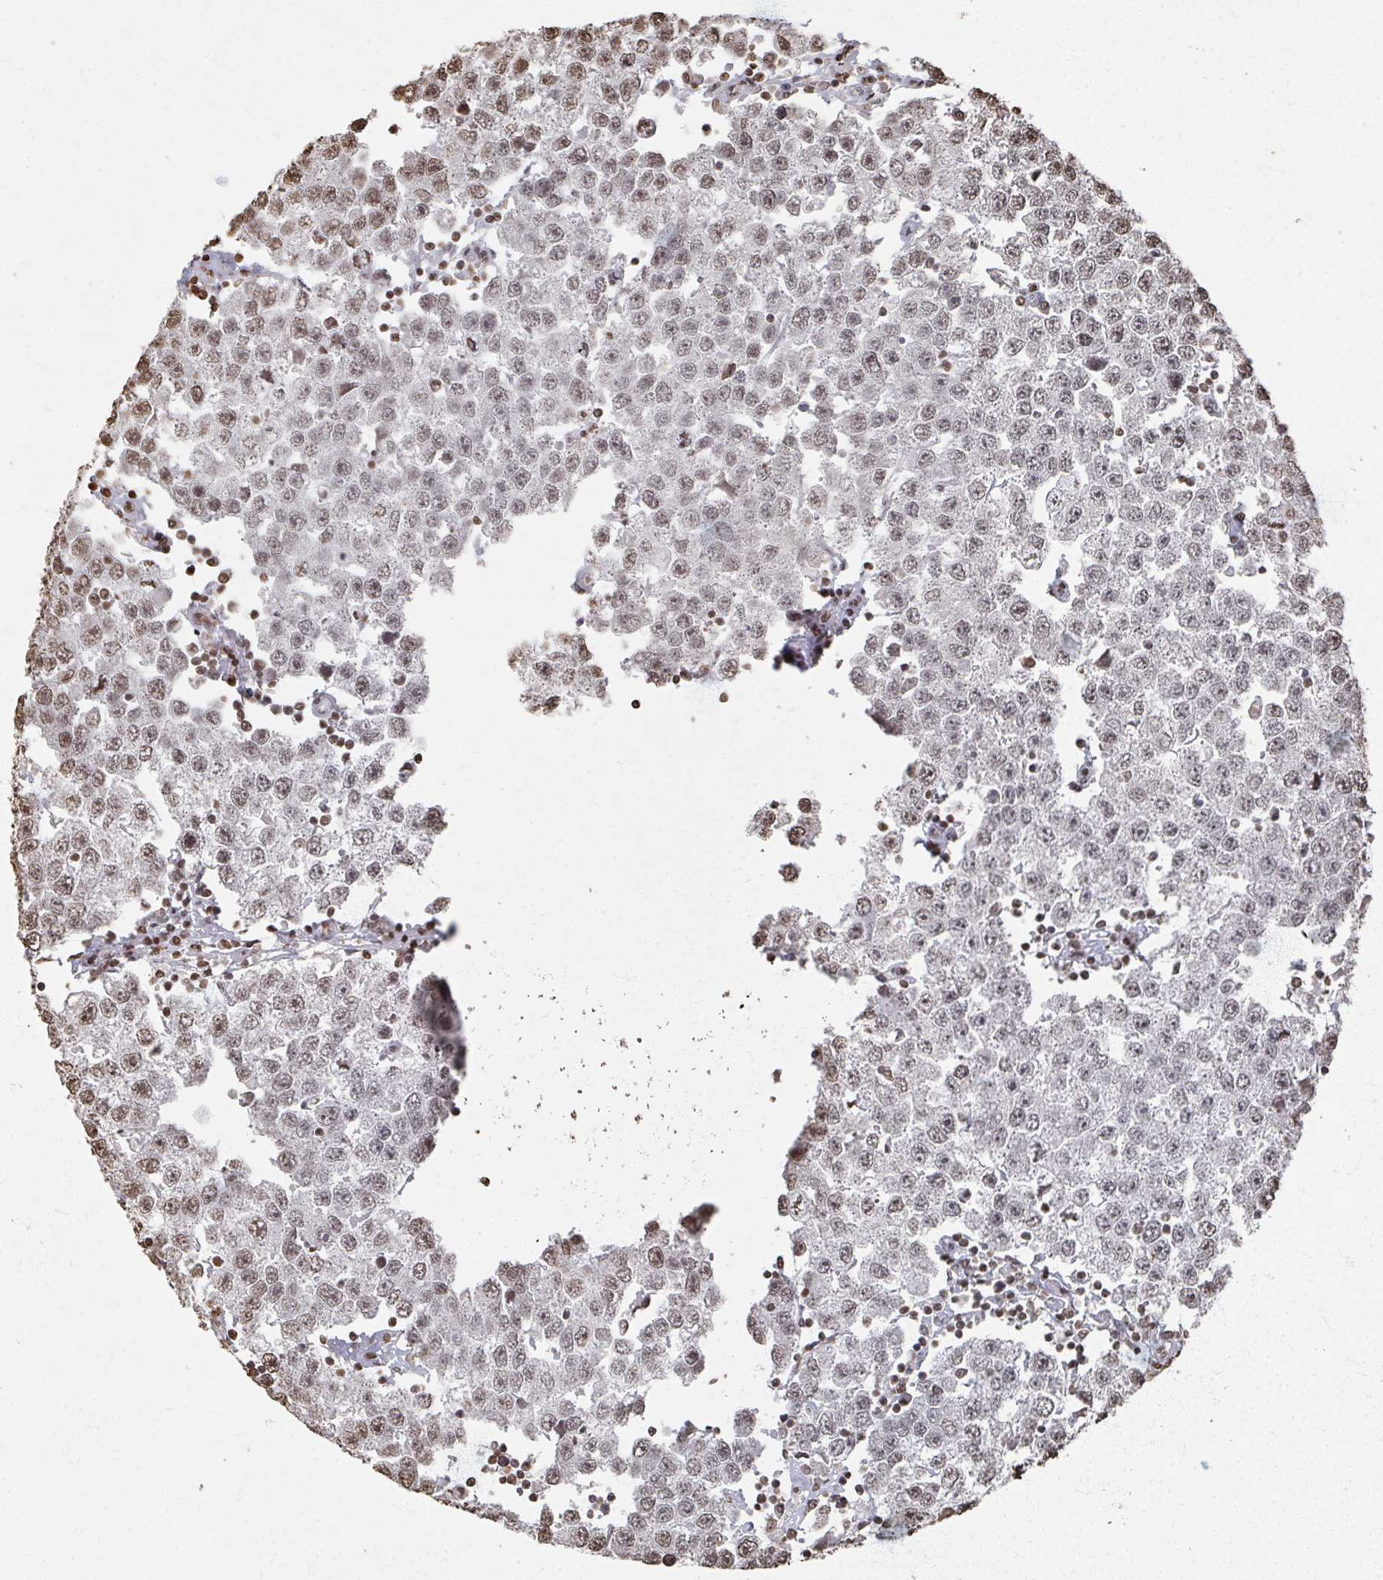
{"staining": {"intensity": "weak", "quantity": "25%-75%", "location": "nuclear"}, "tissue": "testis cancer", "cell_type": "Tumor cells", "image_type": "cancer", "snomed": [{"axis": "morphology", "description": "Seminoma, NOS"}, {"axis": "topography", "description": "Testis"}], "caption": "IHC histopathology image of neoplastic tissue: human testis cancer stained using IHC demonstrates low levels of weak protein expression localized specifically in the nuclear of tumor cells, appearing as a nuclear brown color.", "gene": "DCUN1D5", "patient": {"sex": "male", "age": 34}}